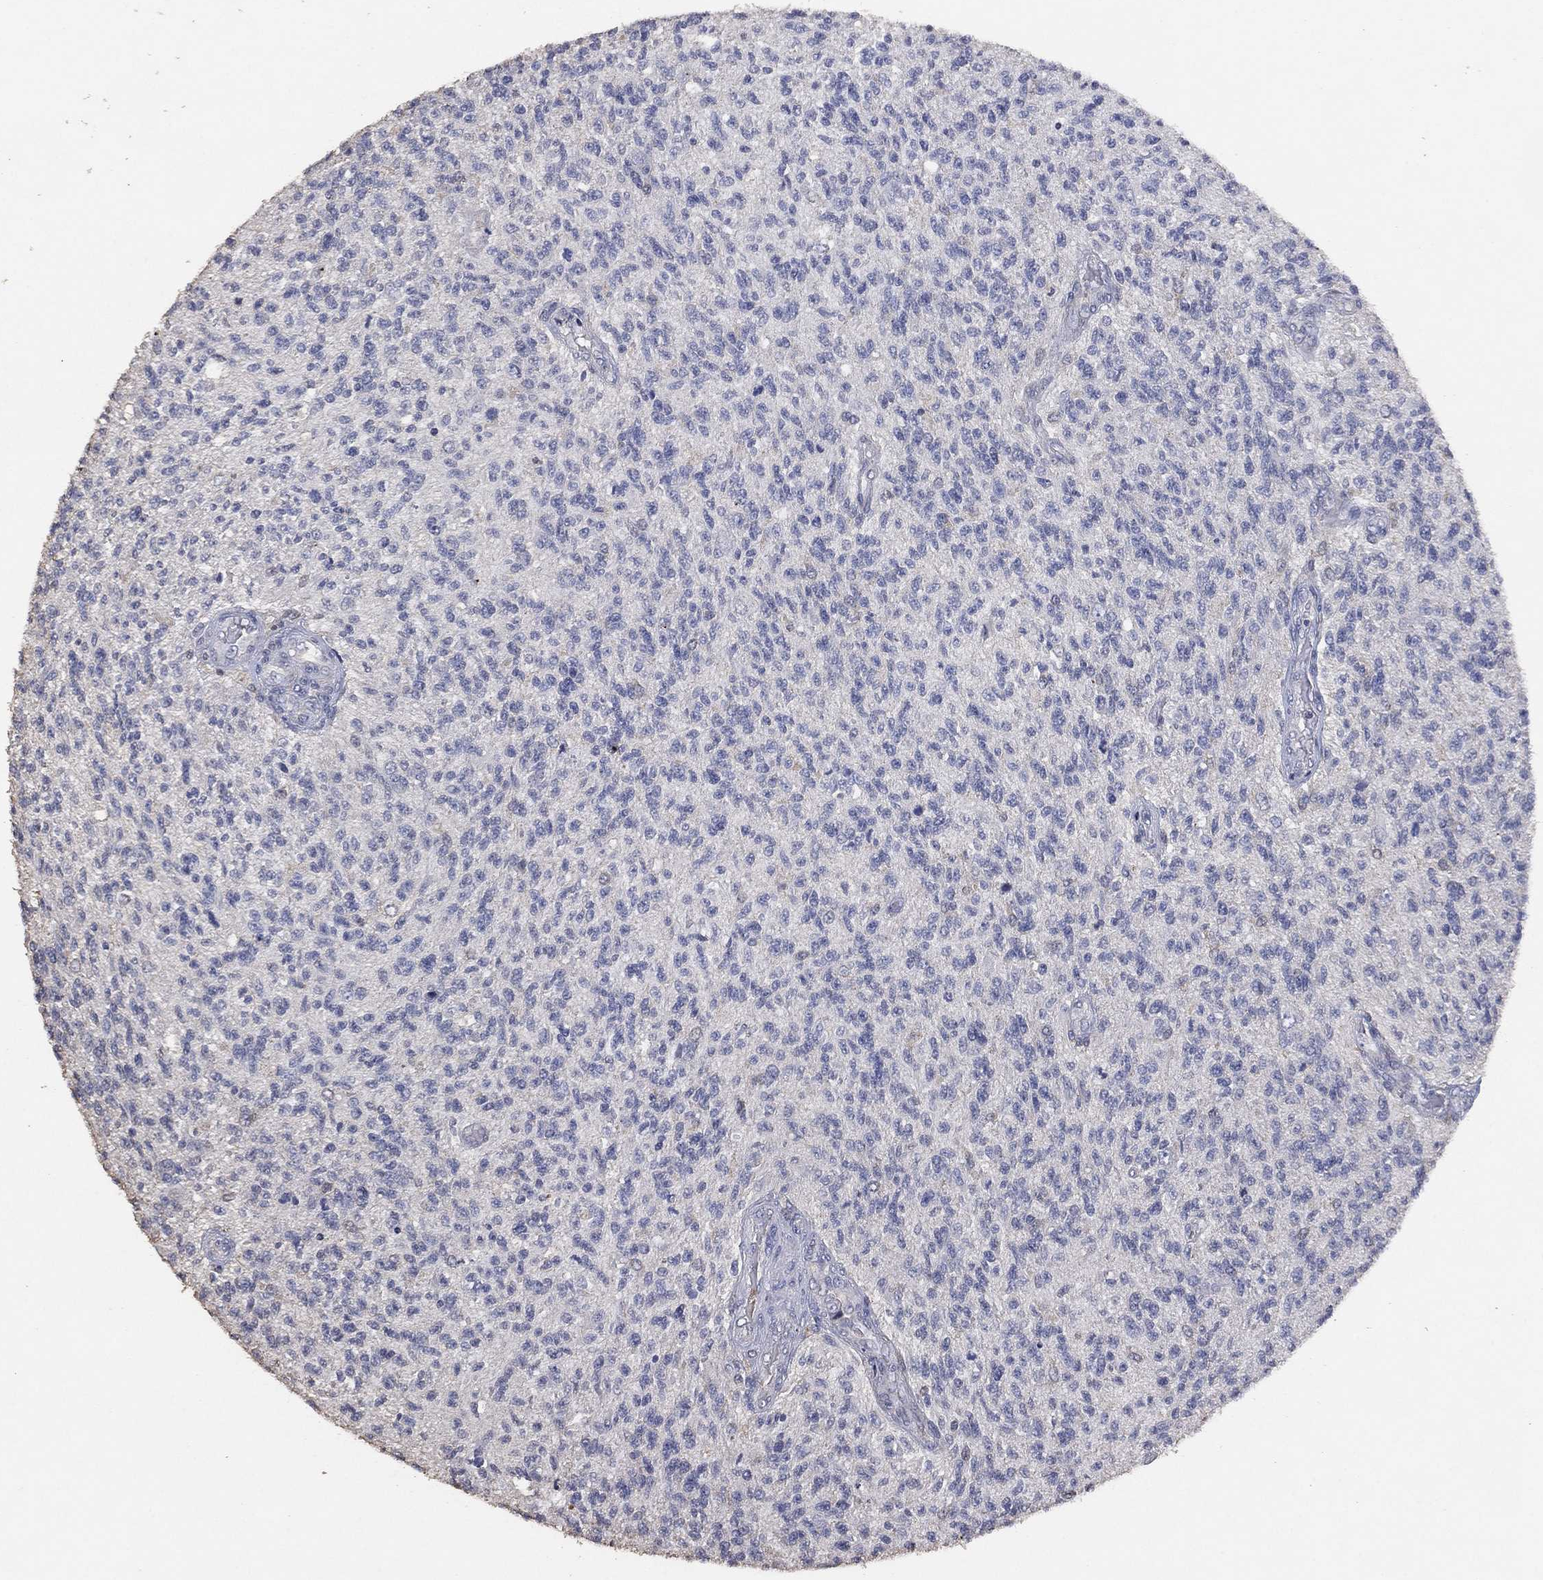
{"staining": {"intensity": "negative", "quantity": "none", "location": "none"}, "tissue": "glioma", "cell_type": "Tumor cells", "image_type": "cancer", "snomed": [{"axis": "morphology", "description": "Glioma, malignant, High grade"}, {"axis": "topography", "description": "Brain"}], "caption": "Glioma was stained to show a protein in brown. There is no significant staining in tumor cells.", "gene": "ADPRHL1", "patient": {"sex": "male", "age": 56}}